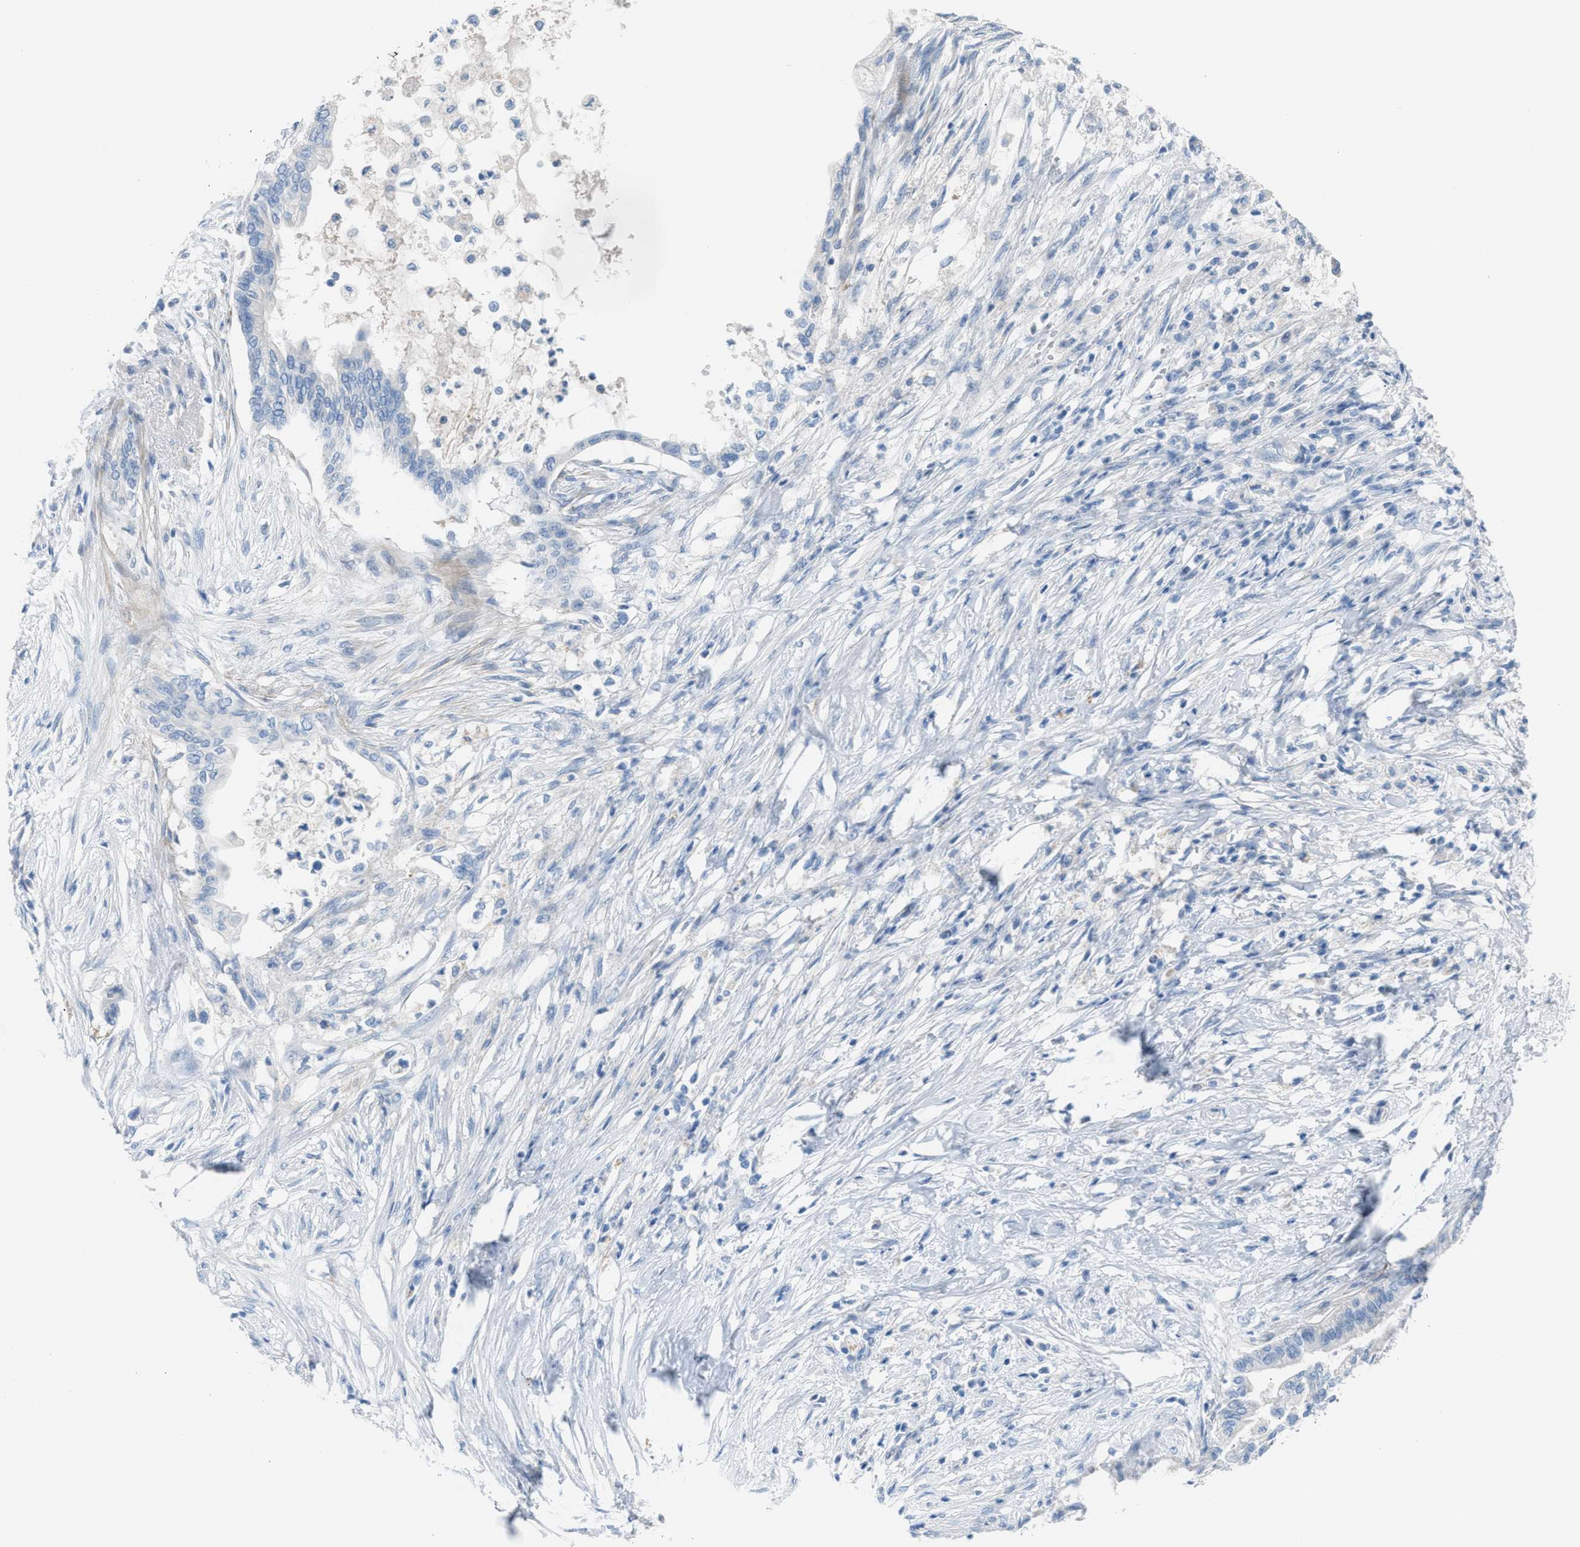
{"staining": {"intensity": "negative", "quantity": "none", "location": "none"}, "tissue": "pancreatic cancer", "cell_type": "Tumor cells", "image_type": "cancer", "snomed": [{"axis": "morphology", "description": "Normal tissue, NOS"}, {"axis": "morphology", "description": "Adenocarcinoma, NOS"}, {"axis": "topography", "description": "Pancreas"}, {"axis": "topography", "description": "Duodenum"}], "caption": "This is an immunohistochemistry (IHC) photomicrograph of pancreatic cancer (adenocarcinoma). There is no positivity in tumor cells.", "gene": "ASPA", "patient": {"sex": "female", "age": 60}}